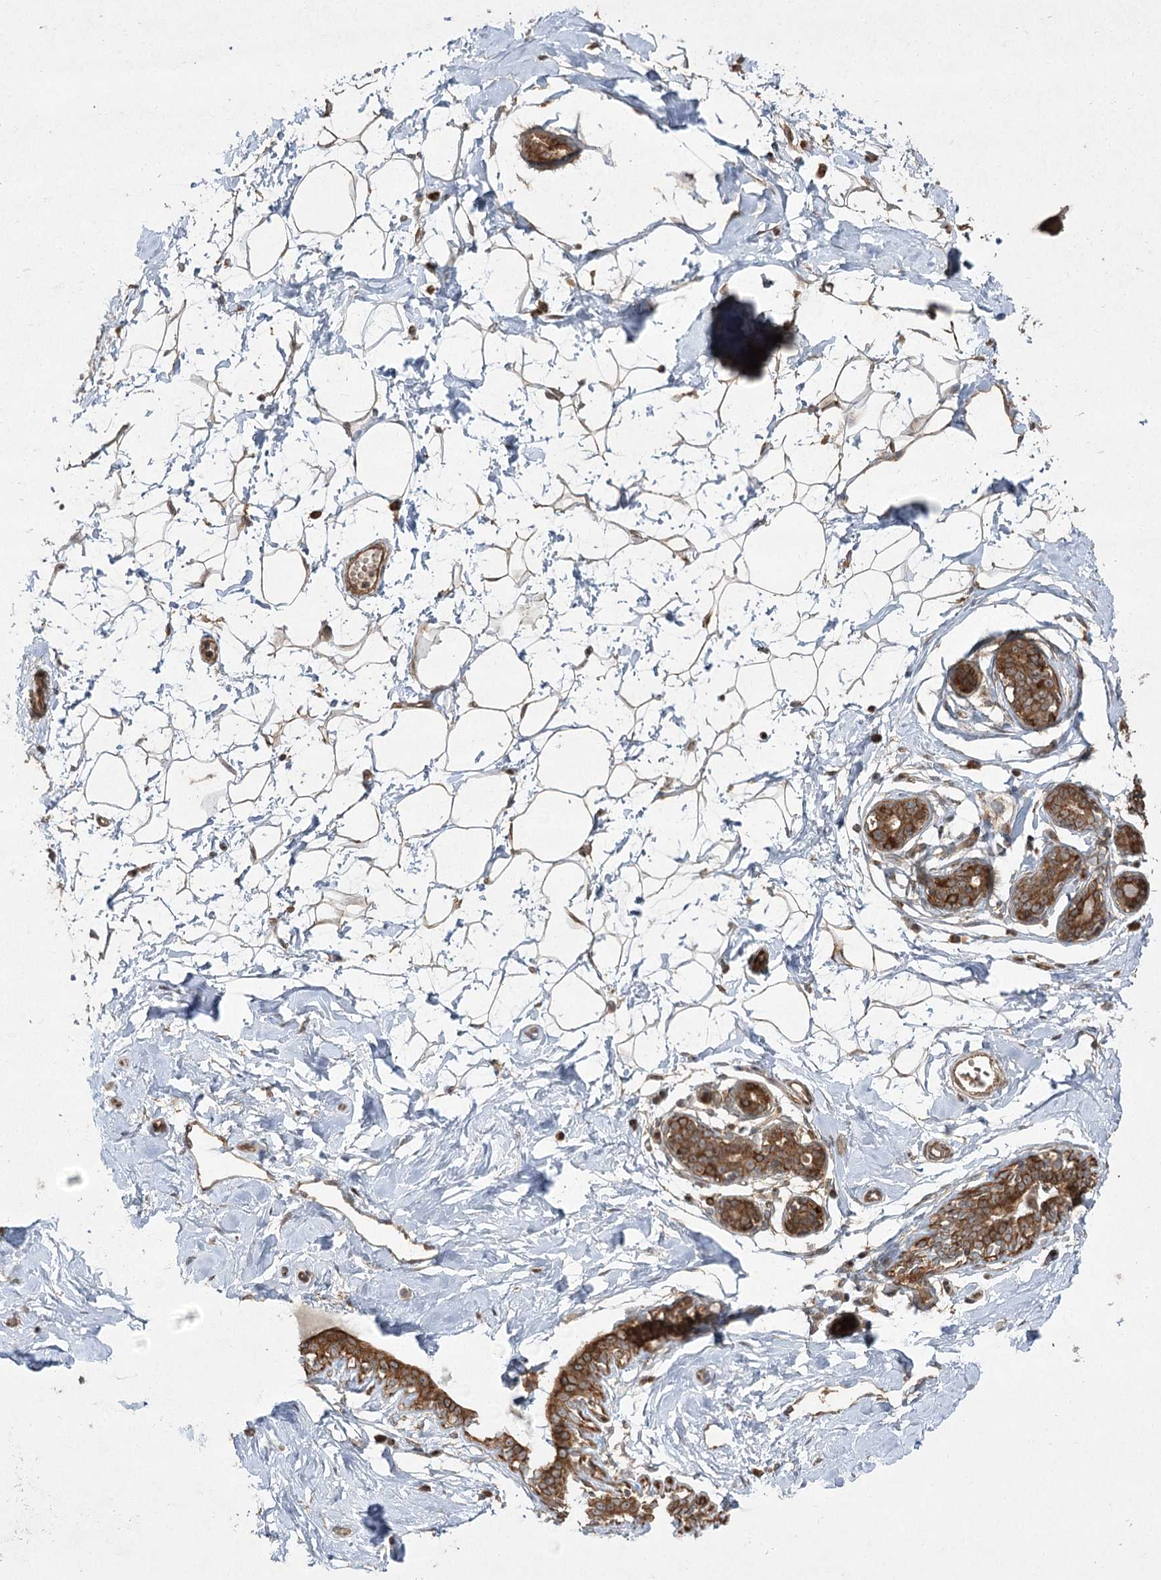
{"staining": {"intensity": "moderate", "quantity": ">75%", "location": "cytoplasmic/membranous"}, "tissue": "breast", "cell_type": "Adipocytes", "image_type": "normal", "snomed": [{"axis": "morphology", "description": "Normal tissue, NOS"}, {"axis": "morphology", "description": "Adenoma, NOS"}, {"axis": "topography", "description": "Breast"}], "caption": "Normal breast shows moderate cytoplasmic/membranous positivity in approximately >75% of adipocytes, visualized by immunohistochemistry.", "gene": "CPLANE1", "patient": {"sex": "female", "age": 23}}